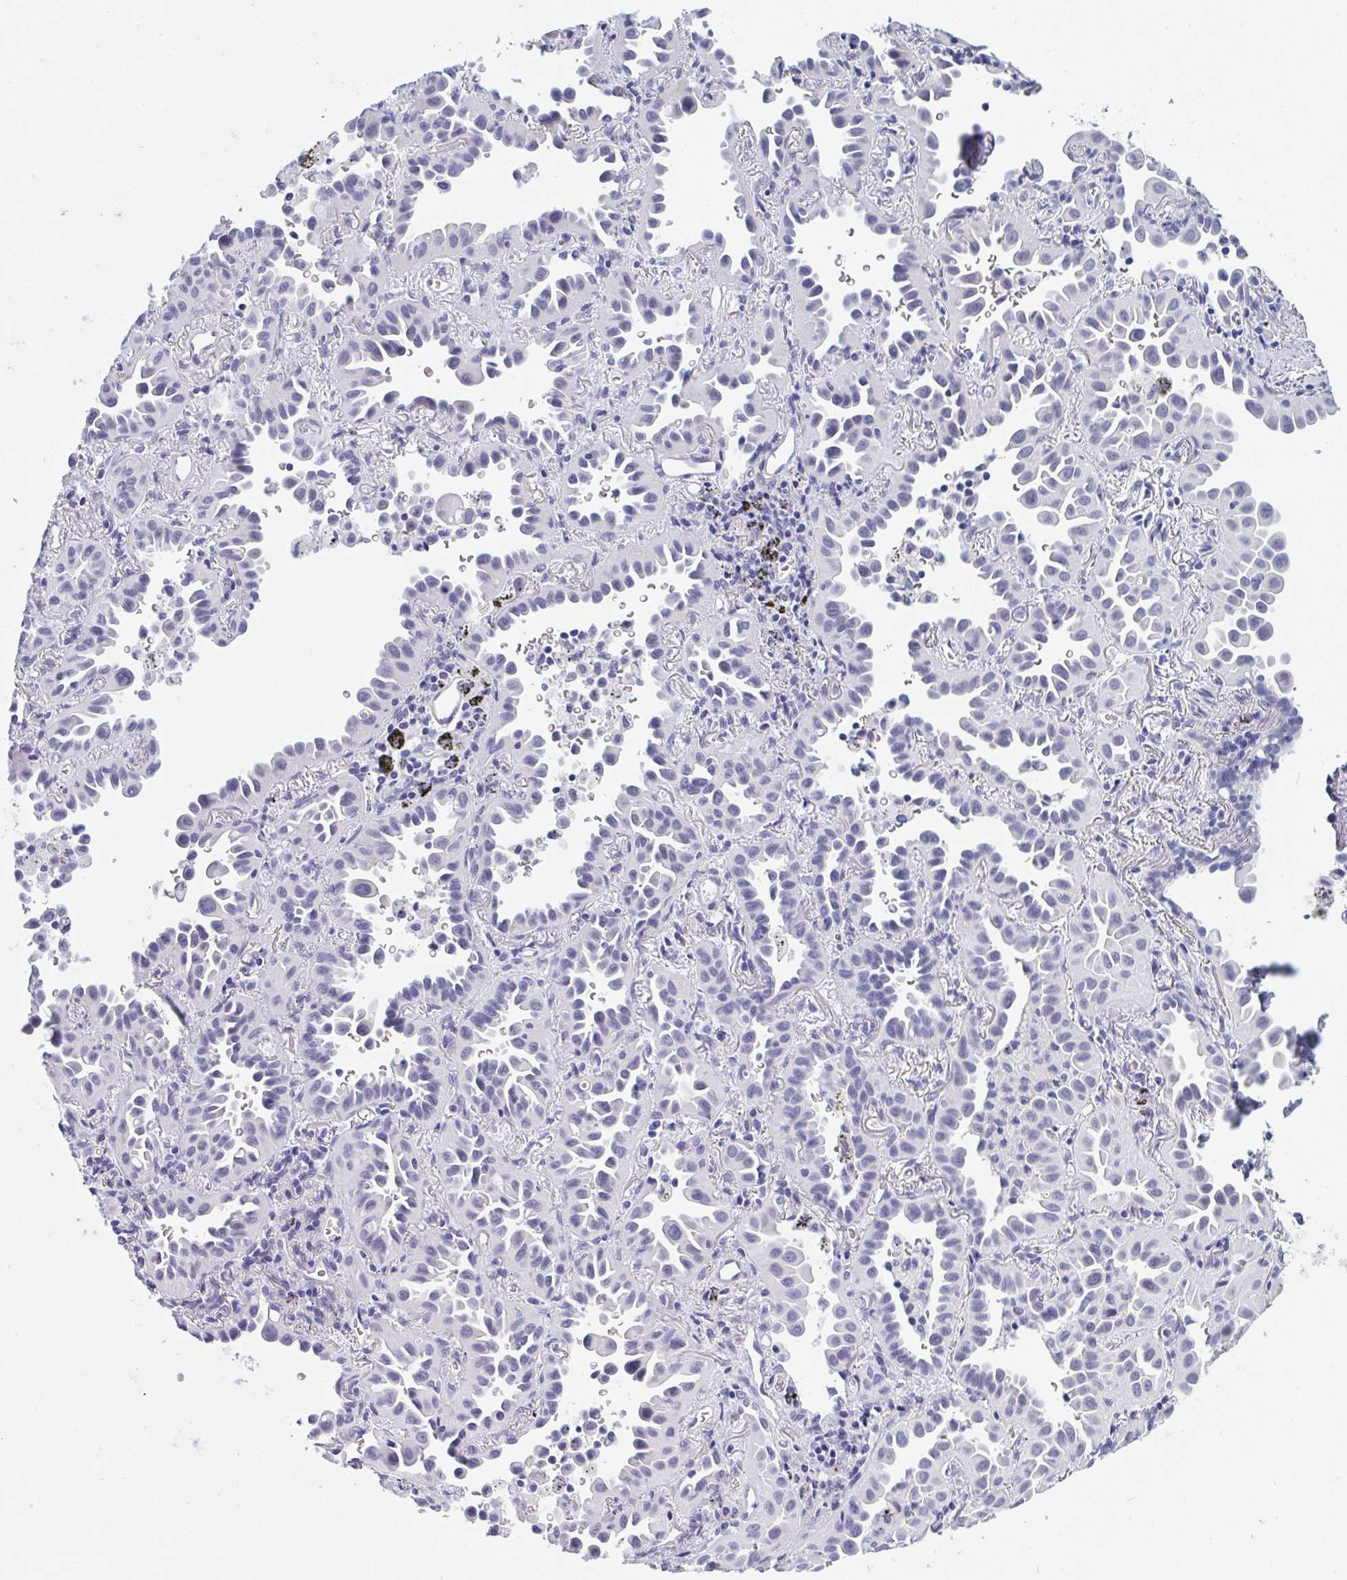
{"staining": {"intensity": "negative", "quantity": "none", "location": "none"}, "tissue": "lung cancer", "cell_type": "Tumor cells", "image_type": "cancer", "snomed": [{"axis": "morphology", "description": "Adenocarcinoma, NOS"}, {"axis": "topography", "description": "Lung"}], "caption": "Adenocarcinoma (lung) stained for a protein using immunohistochemistry exhibits no positivity tumor cells.", "gene": "PRDM9", "patient": {"sex": "male", "age": 68}}